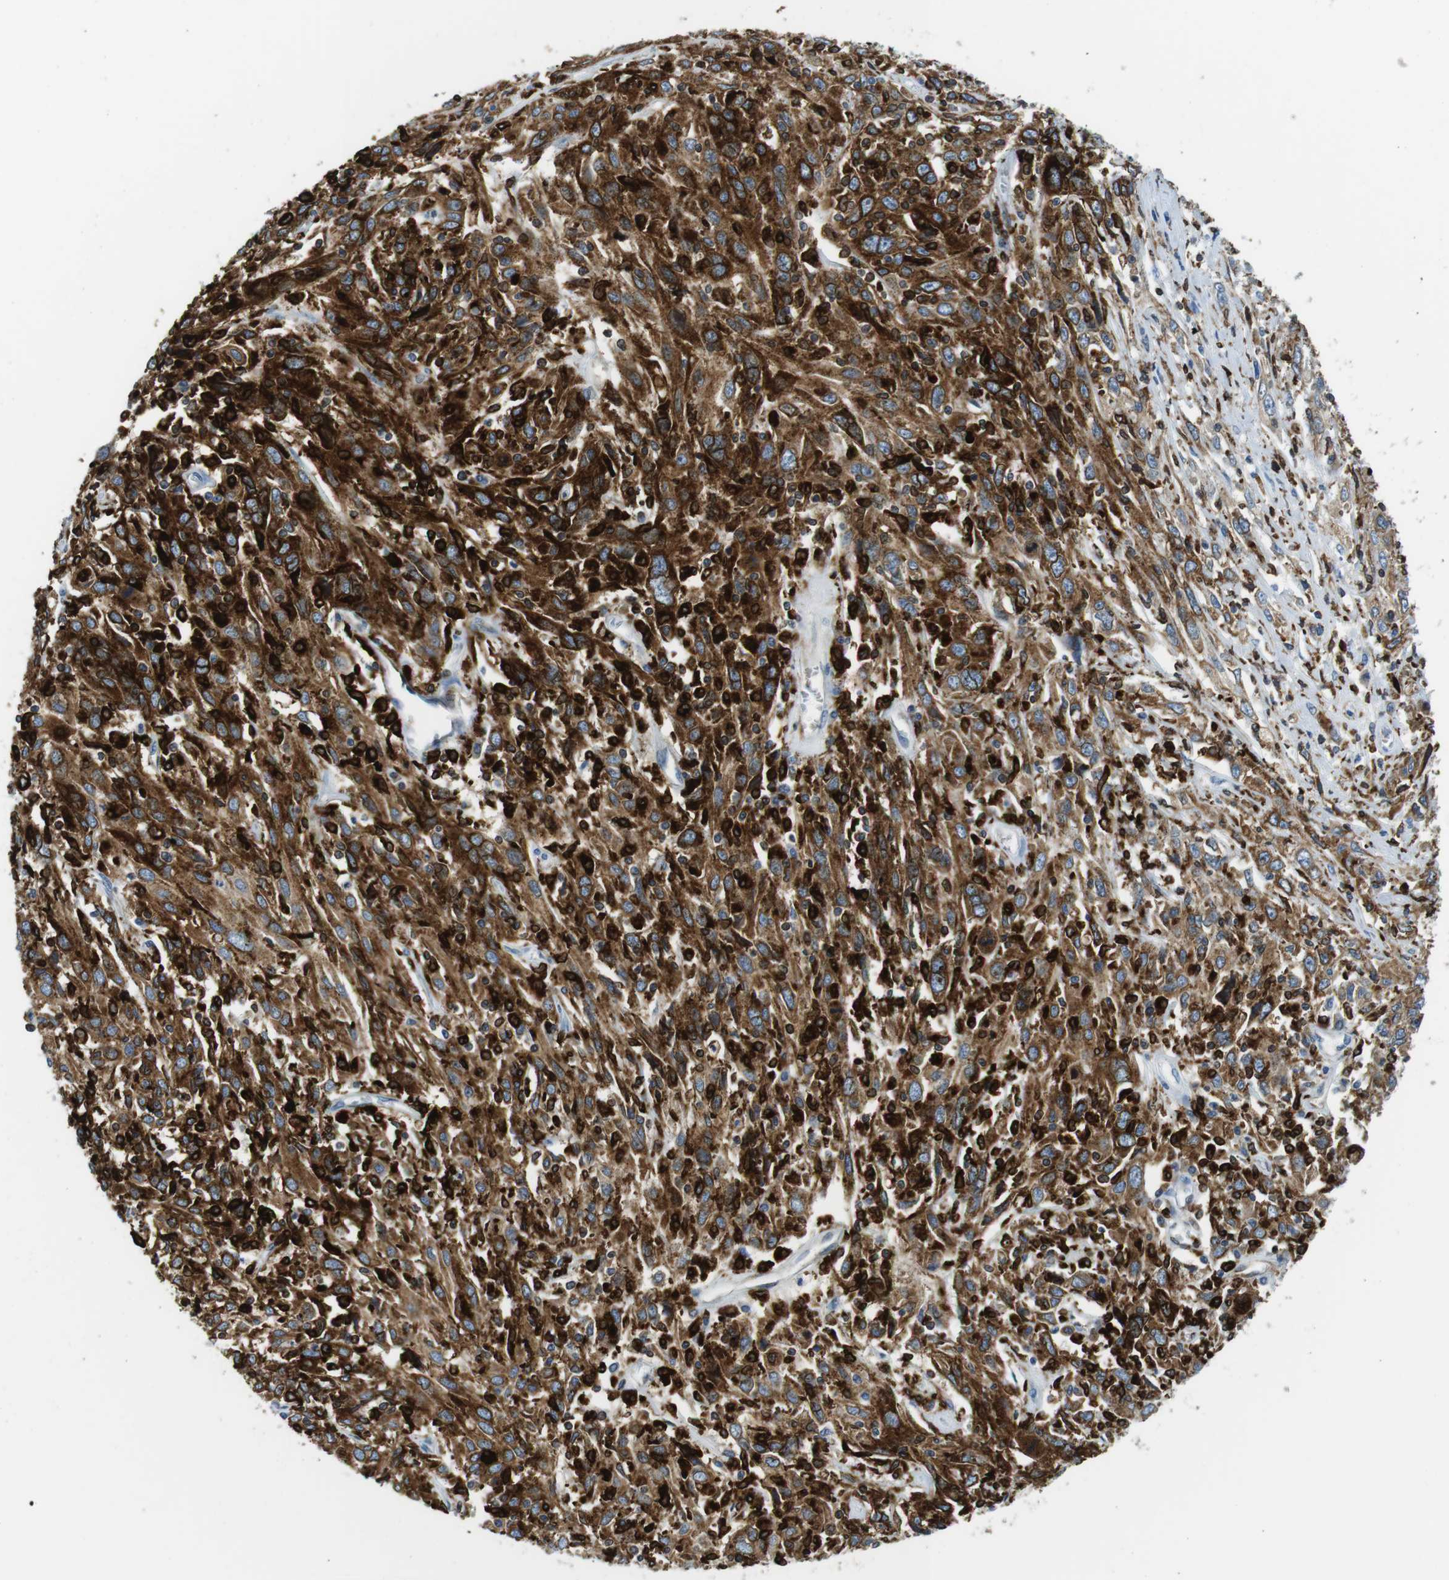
{"staining": {"intensity": "moderate", "quantity": ">75%", "location": "cytoplasmic/membranous"}, "tissue": "cervical cancer", "cell_type": "Tumor cells", "image_type": "cancer", "snomed": [{"axis": "morphology", "description": "Squamous cell carcinoma, NOS"}, {"axis": "topography", "description": "Cervix"}], "caption": "This is a histology image of immunohistochemistry (IHC) staining of cervical cancer (squamous cell carcinoma), which shows moderate staining in the cytoplasmic/membranous of tumor cells.", "gene": "CIITA", "patient": {"sex": "female", "age": 46}}